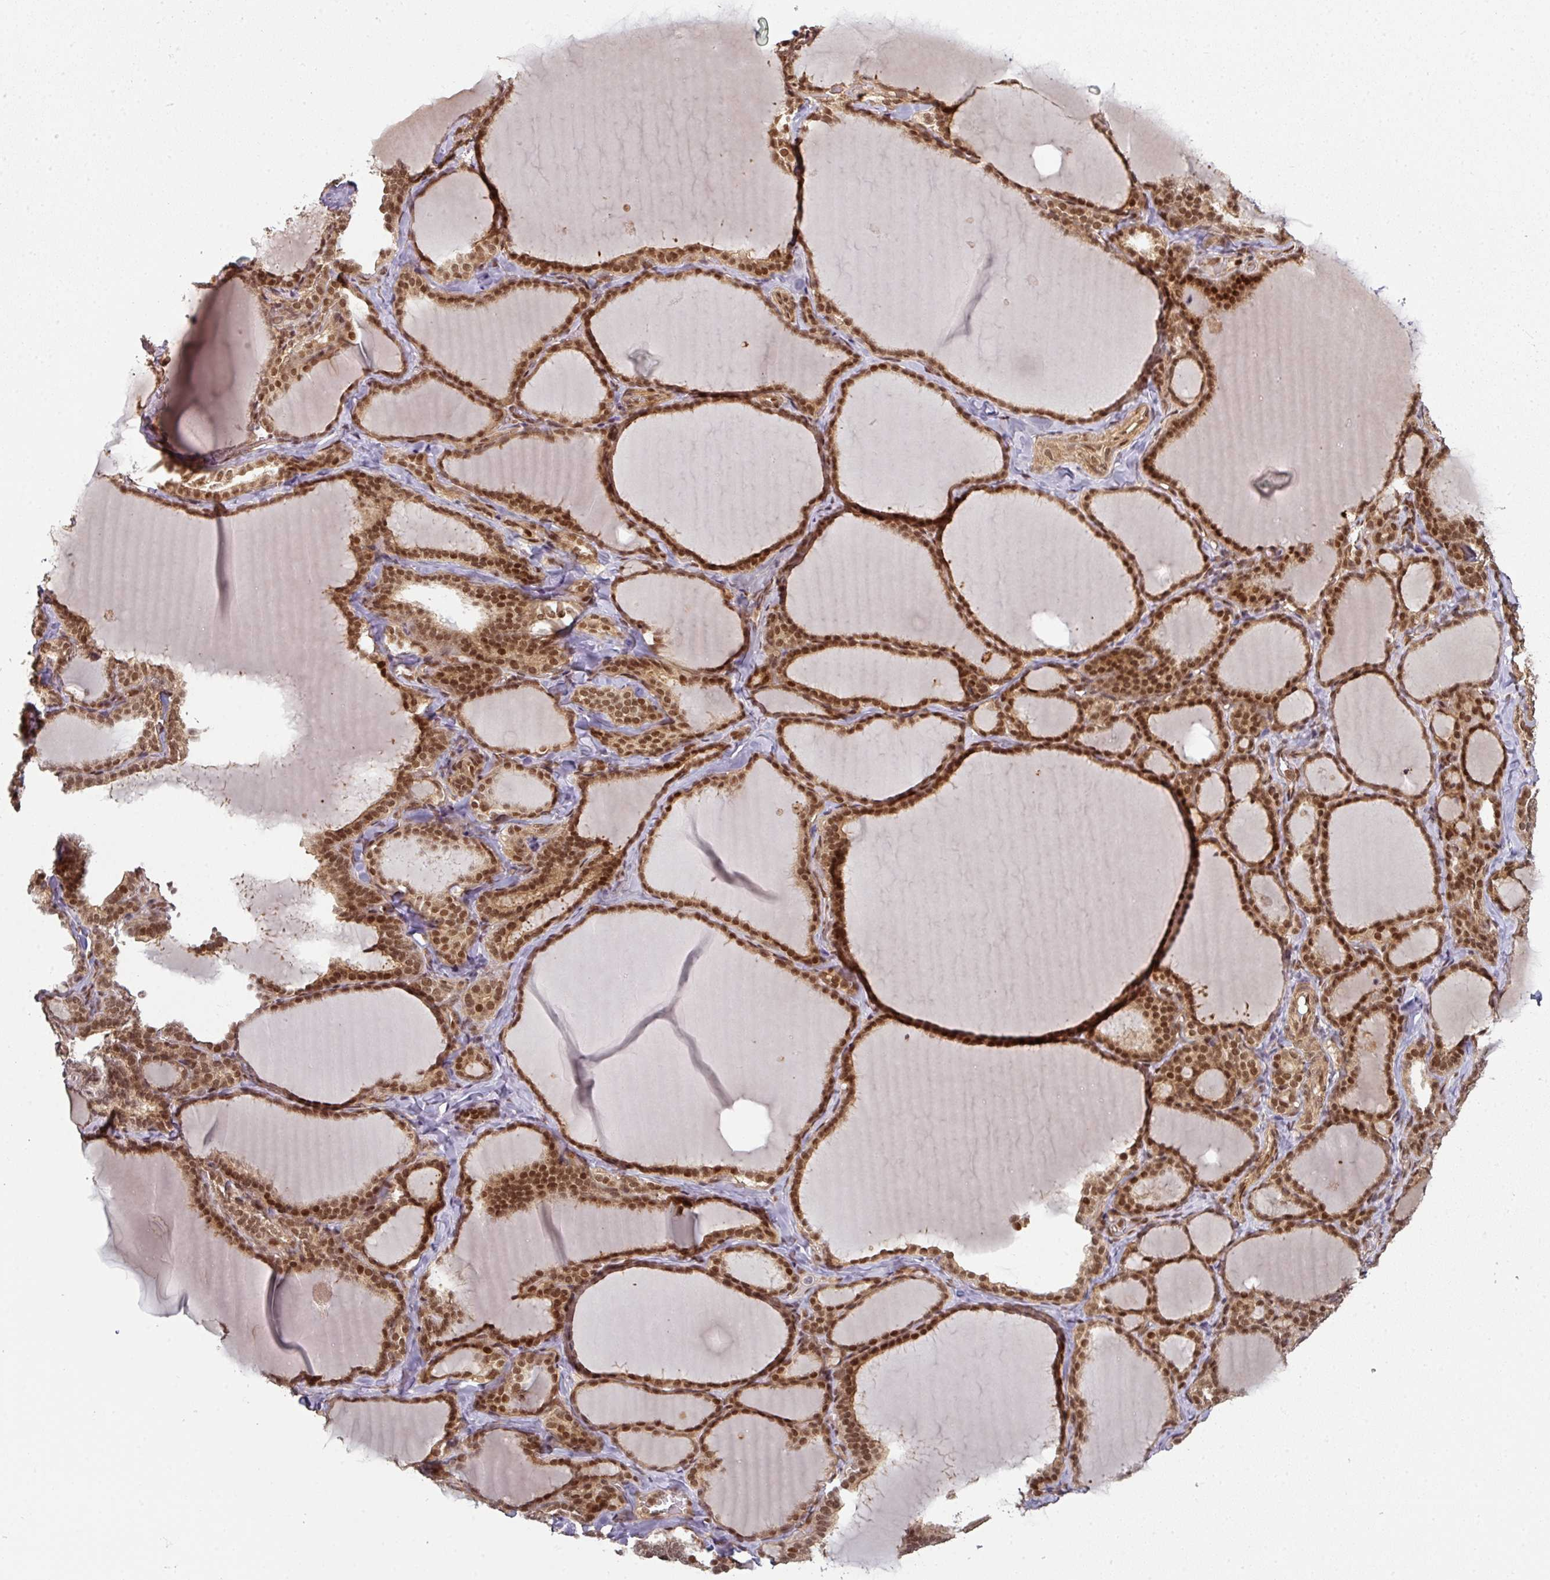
{"staining": {"intensity": "strong", "quantity": ">75%", "location": "nuclear"}, "tissue": "thyroid gland", "cell_type": "Glandular cells", "image_type": "normal", "snomed": [{"axis": "morphology", "description": "Normal tissue, NOS"}, {"axis": "topography", "description": "Thyroid gland"}], "caption": "Protein analysis of normal thyroid gland shows strong nuclear positivity in about >75% of glandular cells.", "gene": "SIK3", "patient": {"sex": "female", "age": 31}}